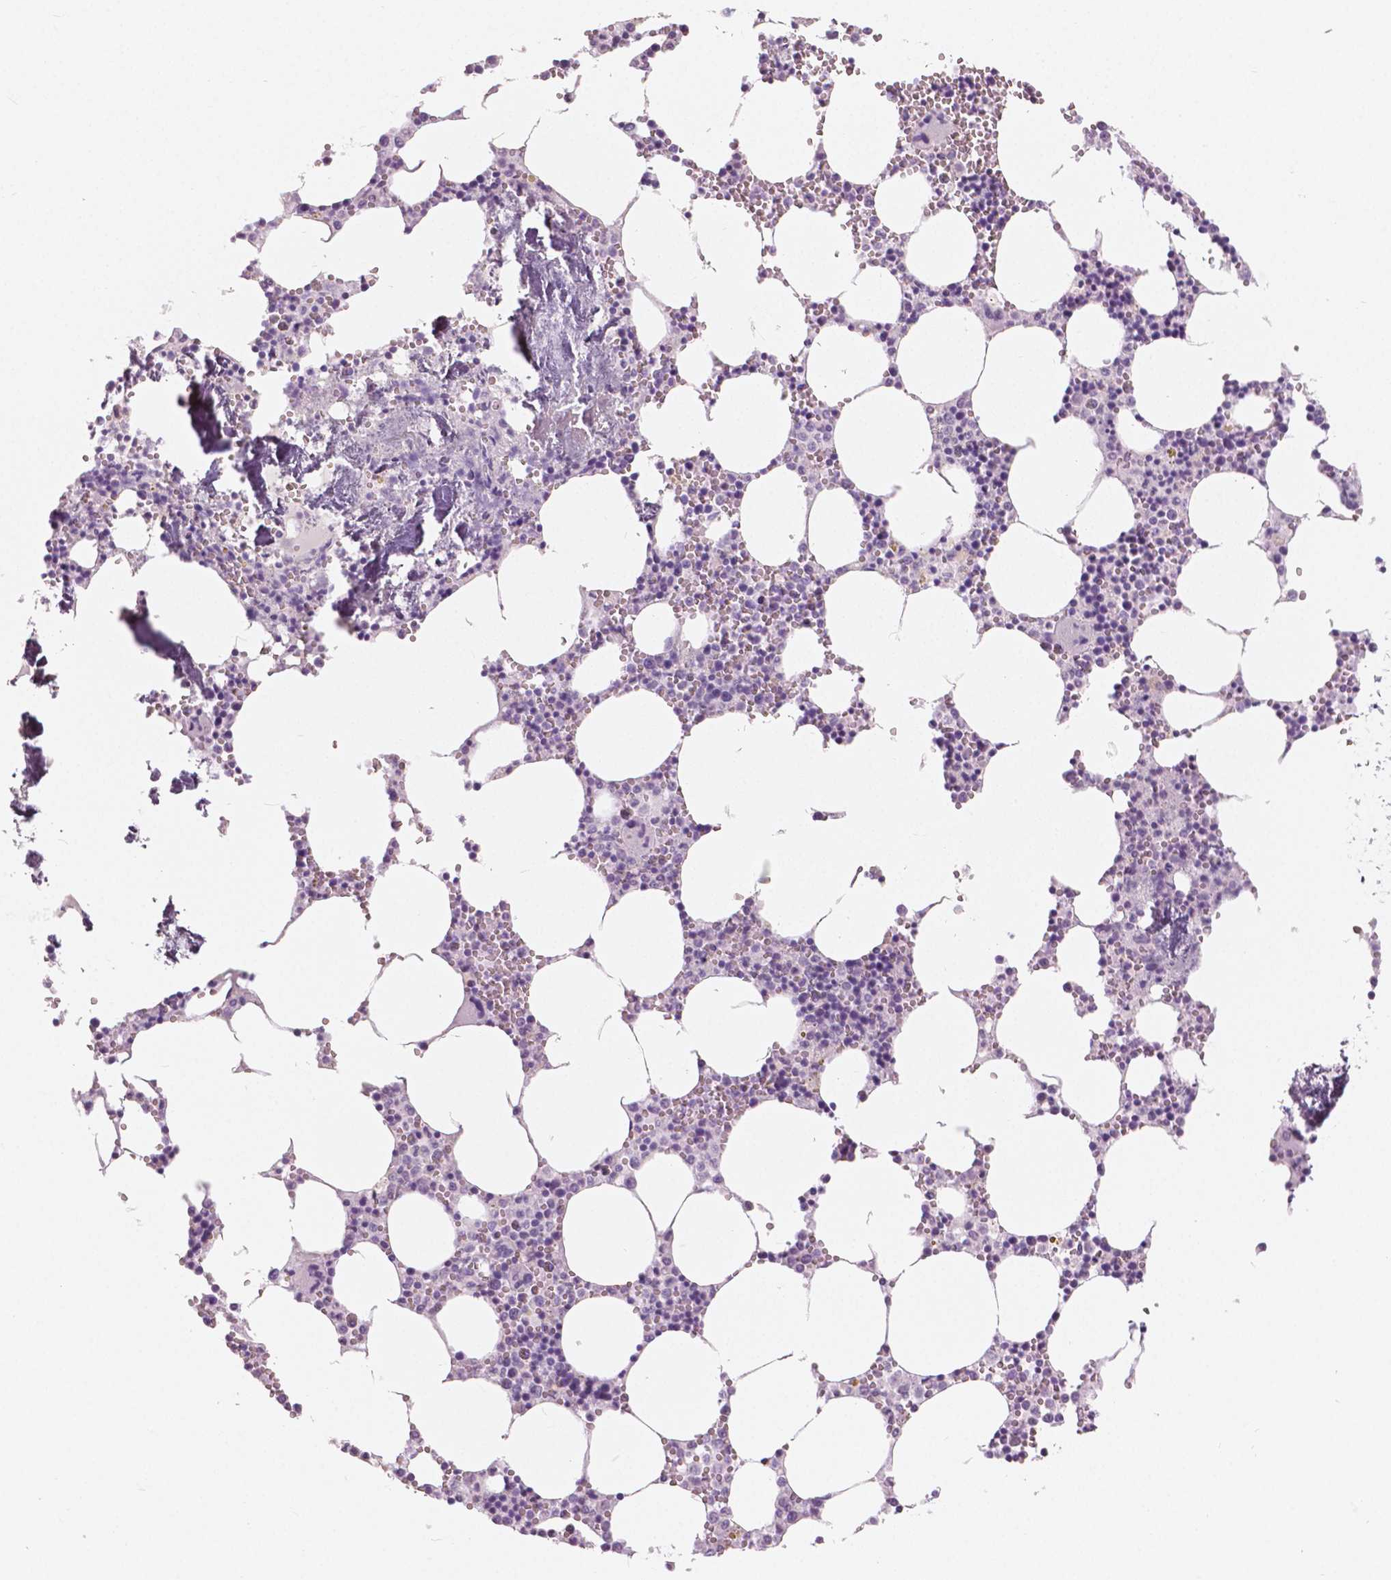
{"staining": {"intensity": "negative", "quantity": "none", "location": "none"}, "tissue": "bone marrow", "cell_type": "Hematopoietic cells", "image_type": "normal", "snomed": [{"axis": "morphology", "description": "Normal tissue, NOS"}, {"axis": "topography", "description": "Bone marrow"}], "caption": "An immunohistochemistry (IHC) photomicrograph of unremarkable bone marrow is shown. There is no staining in hematopoietic cells of bone marrow.", "gene": "A4GNT", "patient": {"sex": "male", "age": 54}}